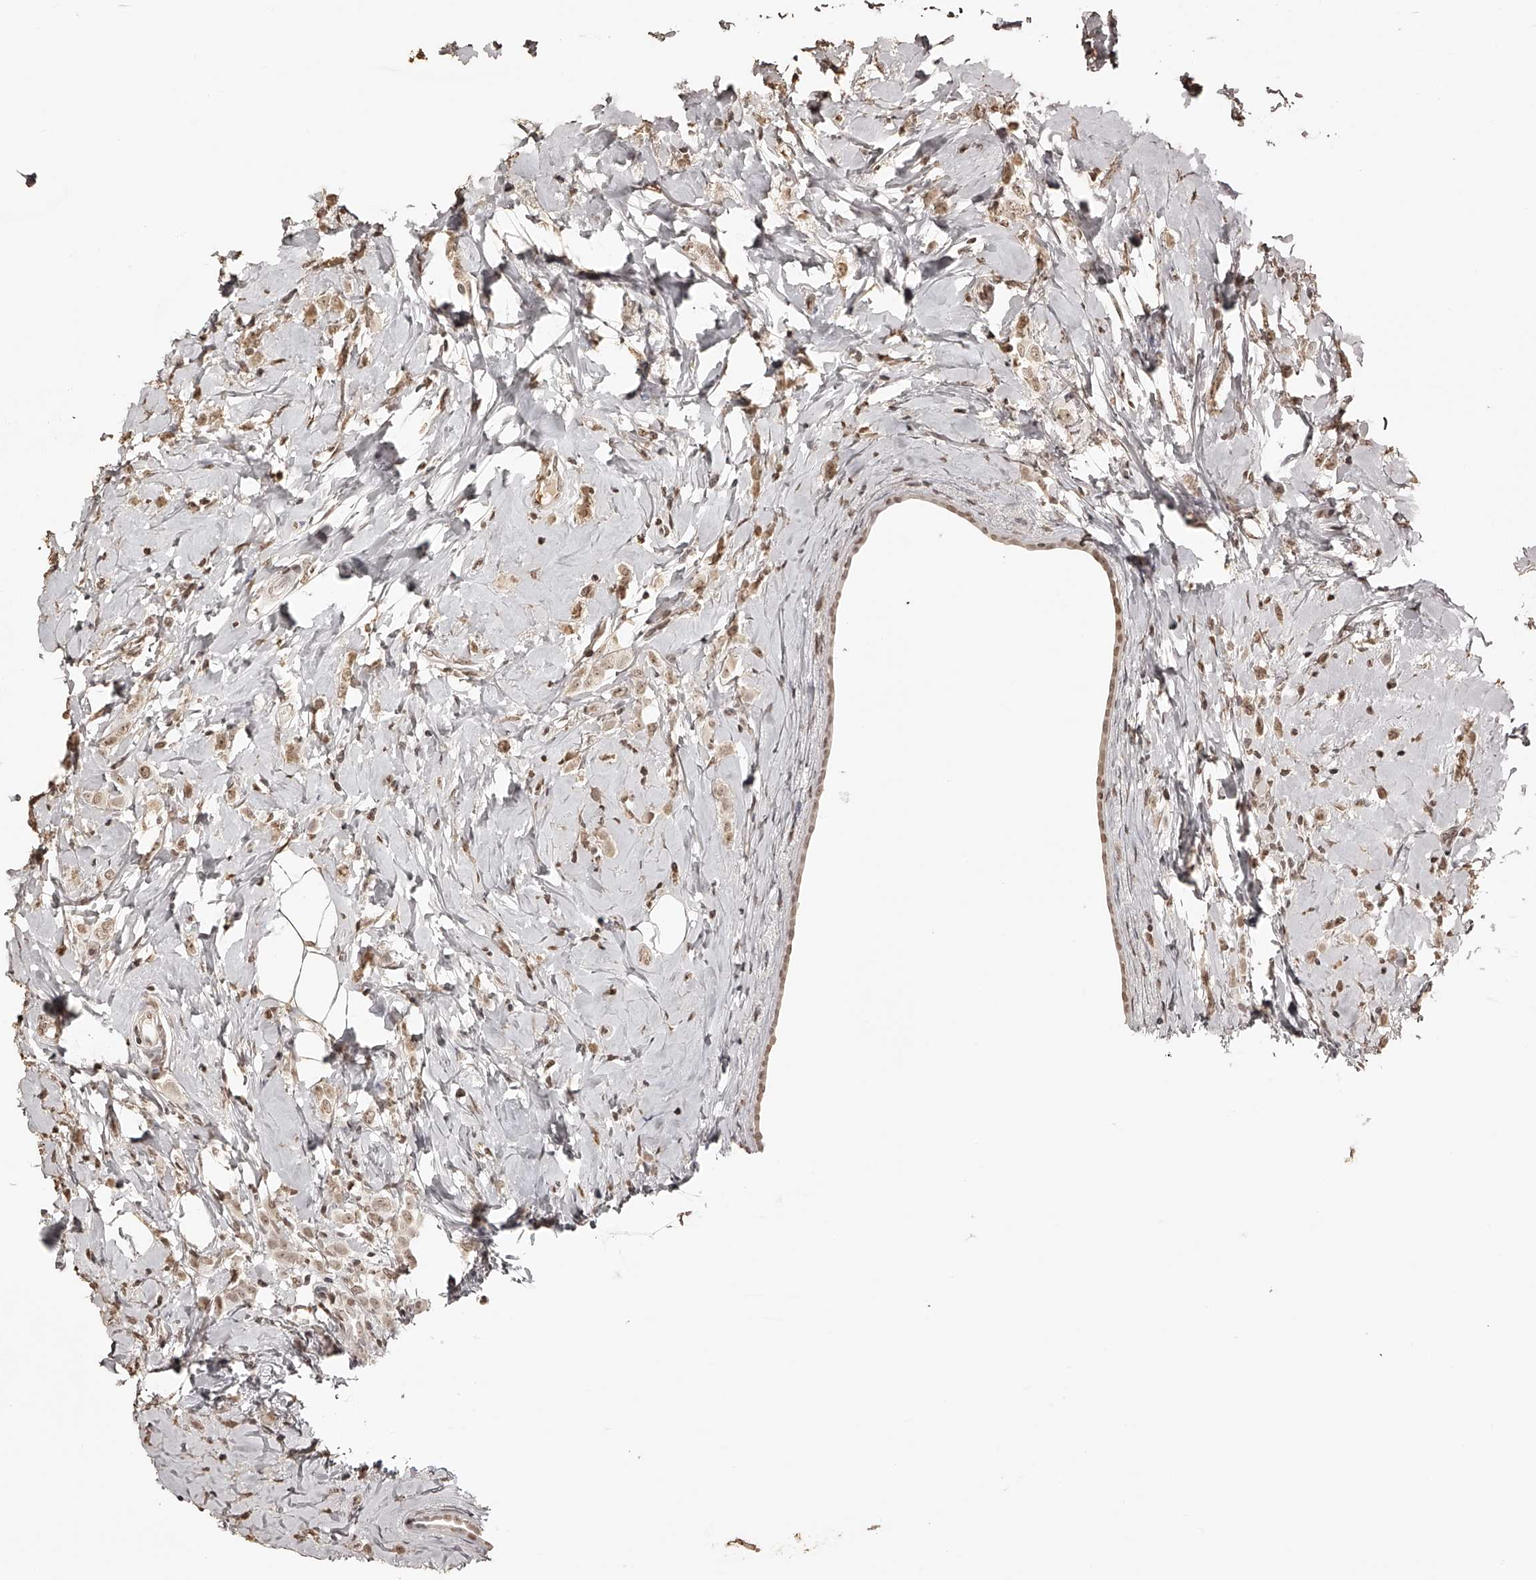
{"staining": {"intensity": "moderate", "quantity": ">75%", "location": "nuclear"}, "tissue": "breast cancer", "cell_type": "Tumor cells", "image_type": "cancer", "snomed": [{"axis": "morphology", "description": "Lobular carcinoma"}, {"axis": "topography", "description": "Breast"}], "caption": "The image demonstrates staining of breast cancer, revealing moderate nuclear protein expression (brown color) within tumor cells. (brown staining indicates protein expression, while blue staining denotes nuclei).", "gene": "ZNF503", "patient": {"sex": "female", "age": 47}}